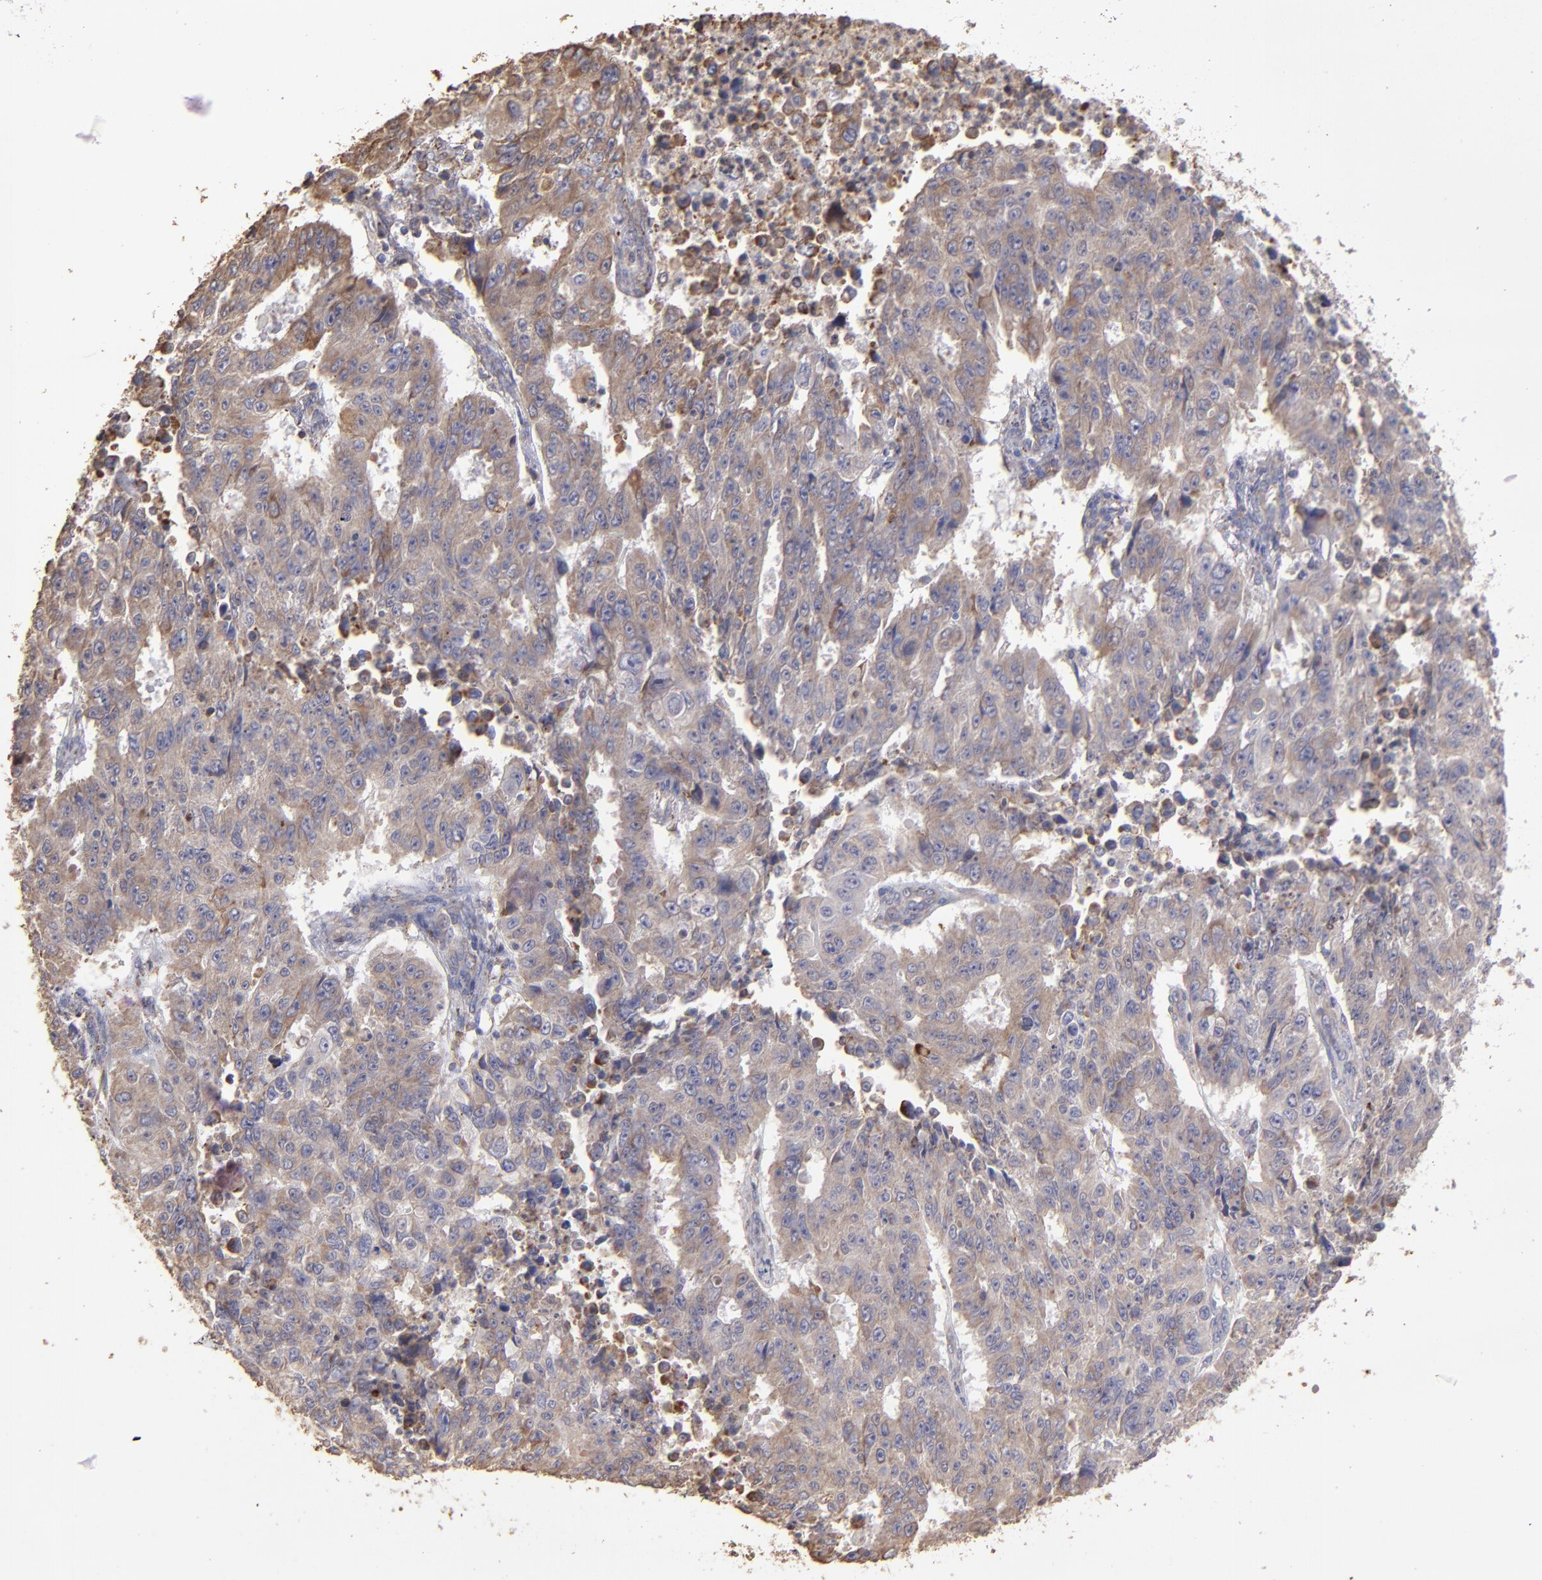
{"staining": {"intensity": "weak", "quantity": ">75%", "location": "cytoplasmic/membranous"}, "tissue": "endometrial cancer", "cell_type": "Tumor cells", "image_type": "cancer", "snomed": [{"axis": "morphology", "description": "Adenocarcinoma, NOS"}, {"axis": "topography", "description": "Endometrium"}], "caption": "A photomicrograph showing weak cytoplasmic/membranous positivity in approximately >75% of tumor cells in adenocarcinoma (endometrial), as visualized by brown immunohistochemical staining.", "gene": "CALR", "patient": {"sex": "female", "age": 42}}